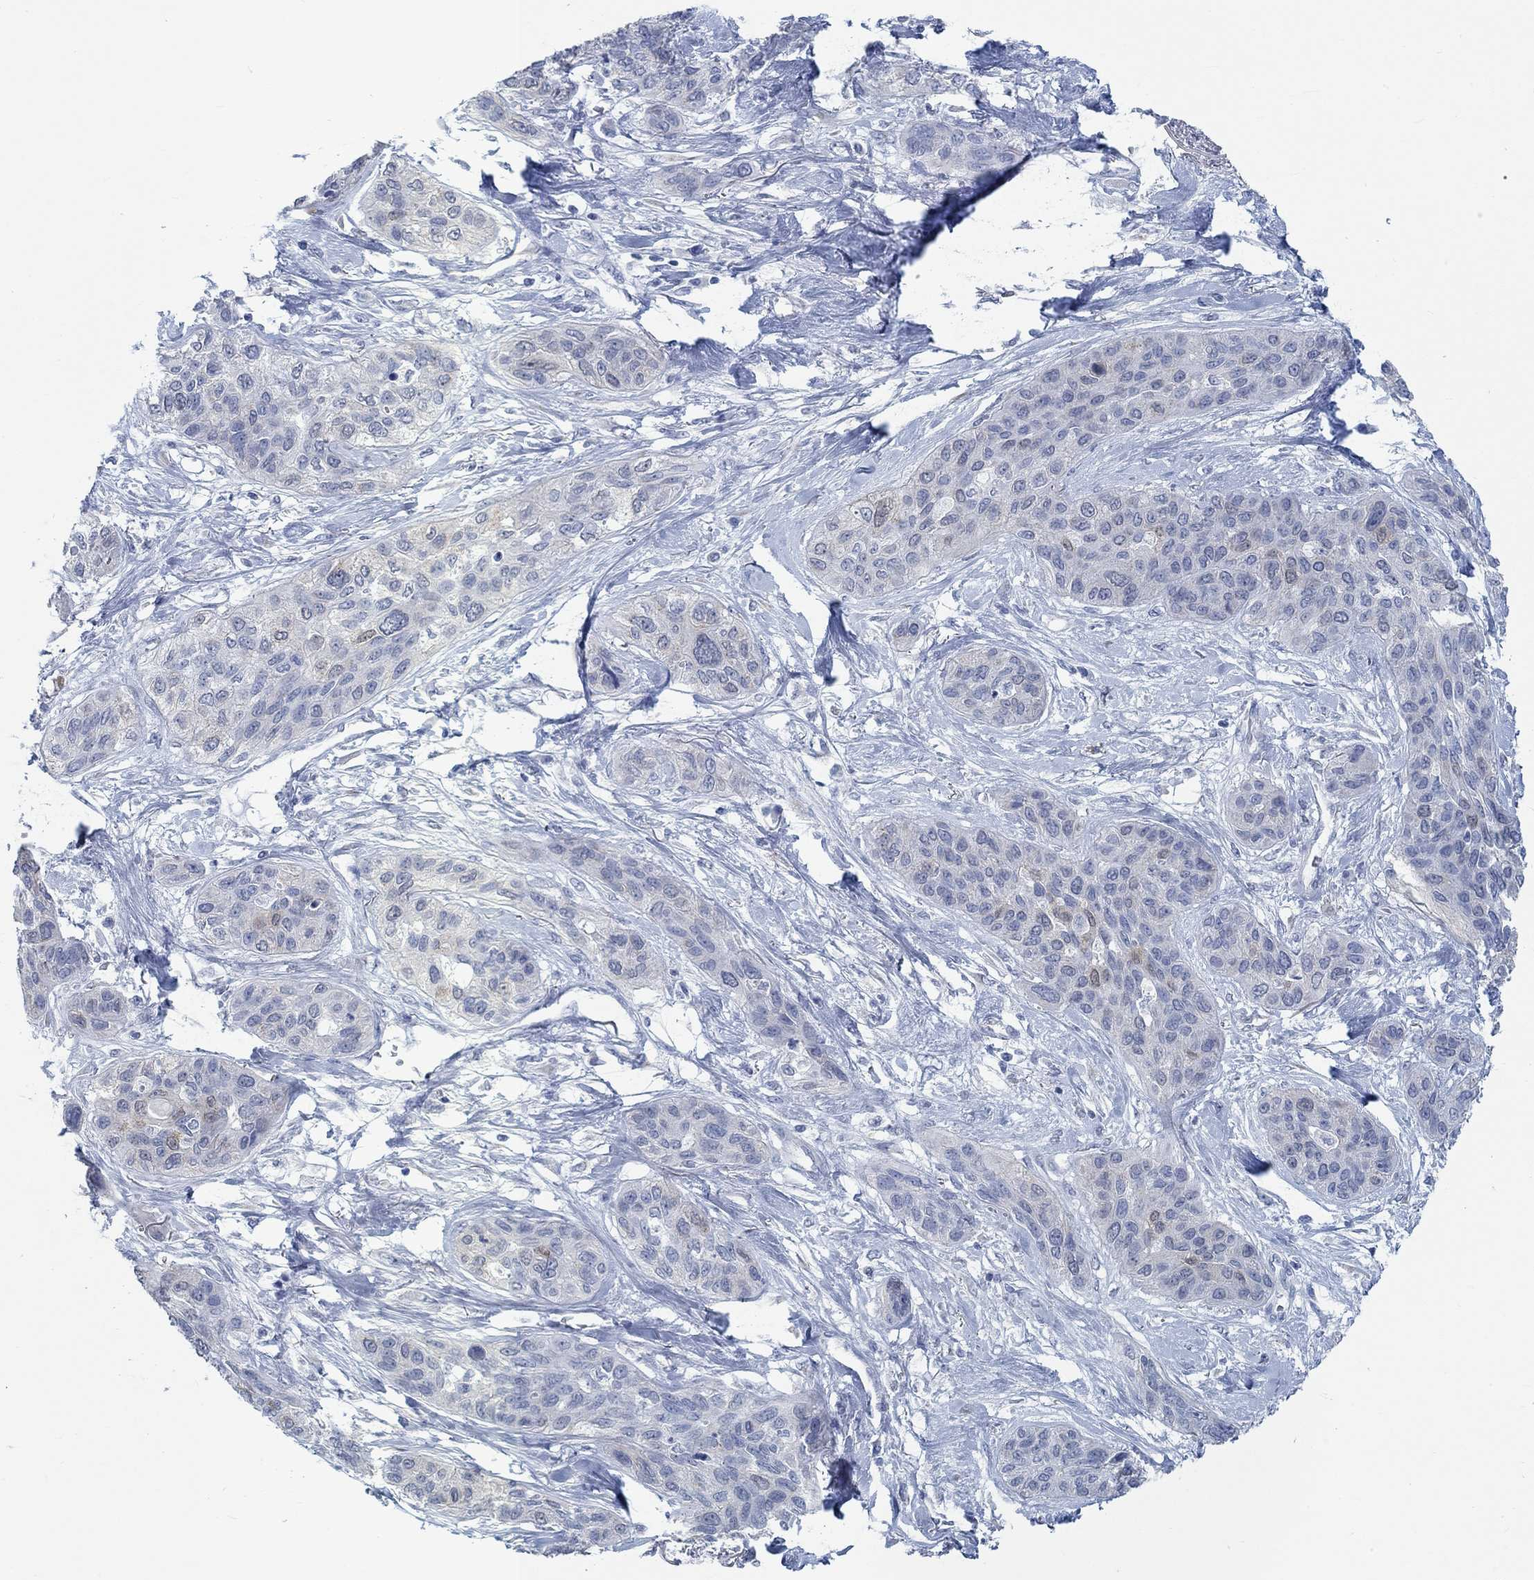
{"staining": {"intensity": "weak", "quantity": "<25%", "location": "nuclear"}, "tissue": "lung cancer", "cell_type": "Tumor cells", "image_type": "cancer", "snomed": [{"axis": "morphology", "description": "Squamous cell carcinoma, NOS"}, {"axis": "topography", "description": "Lung"}], "caption": "Squamous cell carcinoma (lung) was stained to show a protein in brown. There is no significant staining in tumor cells. (DAB IHC, high magnification).", "gene": "TEKT4", "patient": {"sex": "female", "age": 70}}